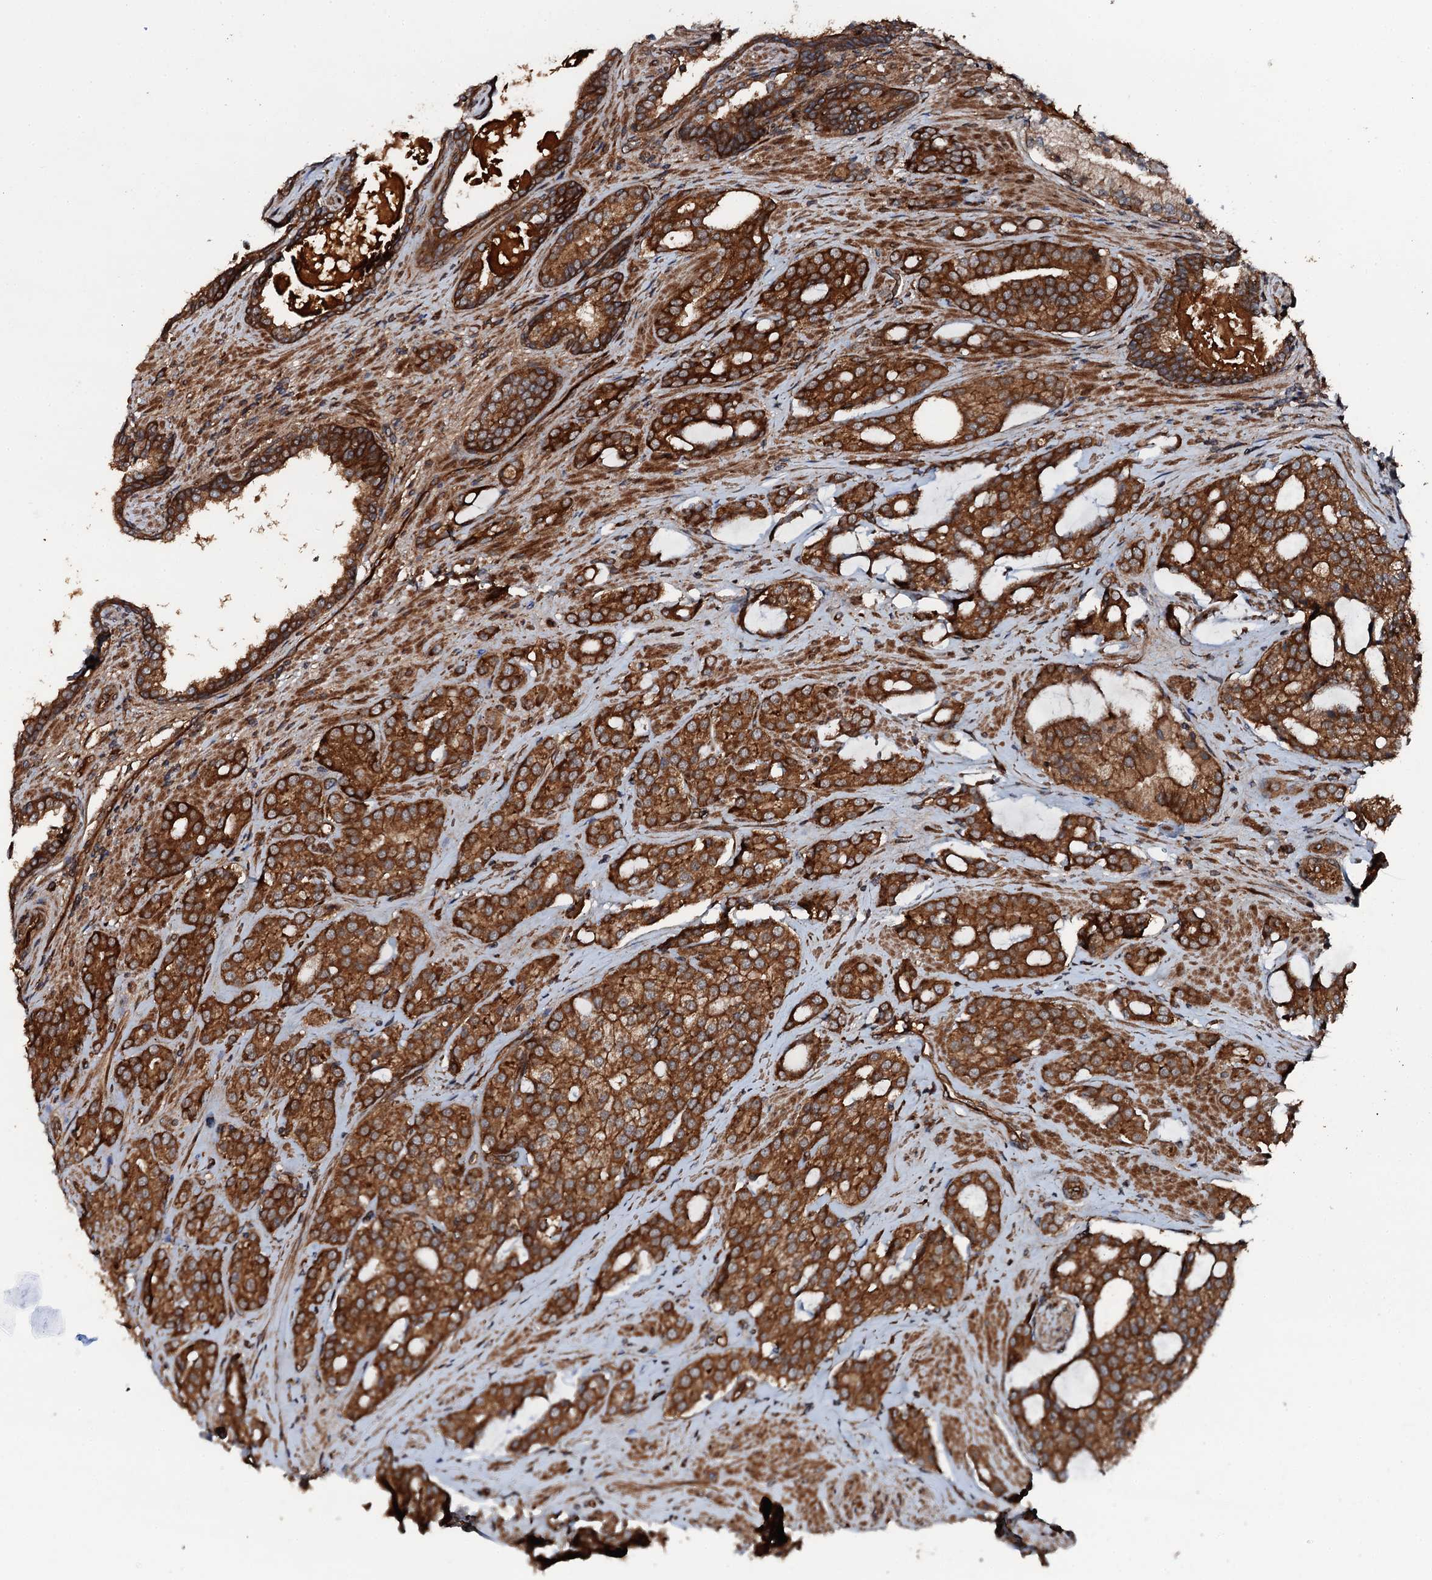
{"staining": {"intensity": "strong", "quantity": ">75%", "location": "cytoplasmic/membranous"}, "tissue": "prostate cancer", "cell_type": "Tumor cells", "image_type": "cancer", "snomed": [{"axis": "morphology", "description": "Adenocarcinoma, High grade"}, {"axis": "topography", "description": "Prostate"}], "caption": "A high-resolution histopathology image shows immunohistochemistry (IHC) staining of adenocarcinoma (high-grade) (prostate), which demonstrates strong cytoplasmic/membranous positivity in about >75% of tumor cells.", "gene": "FLYWCH1", "patient": {"sex": "male", "age": 63}}